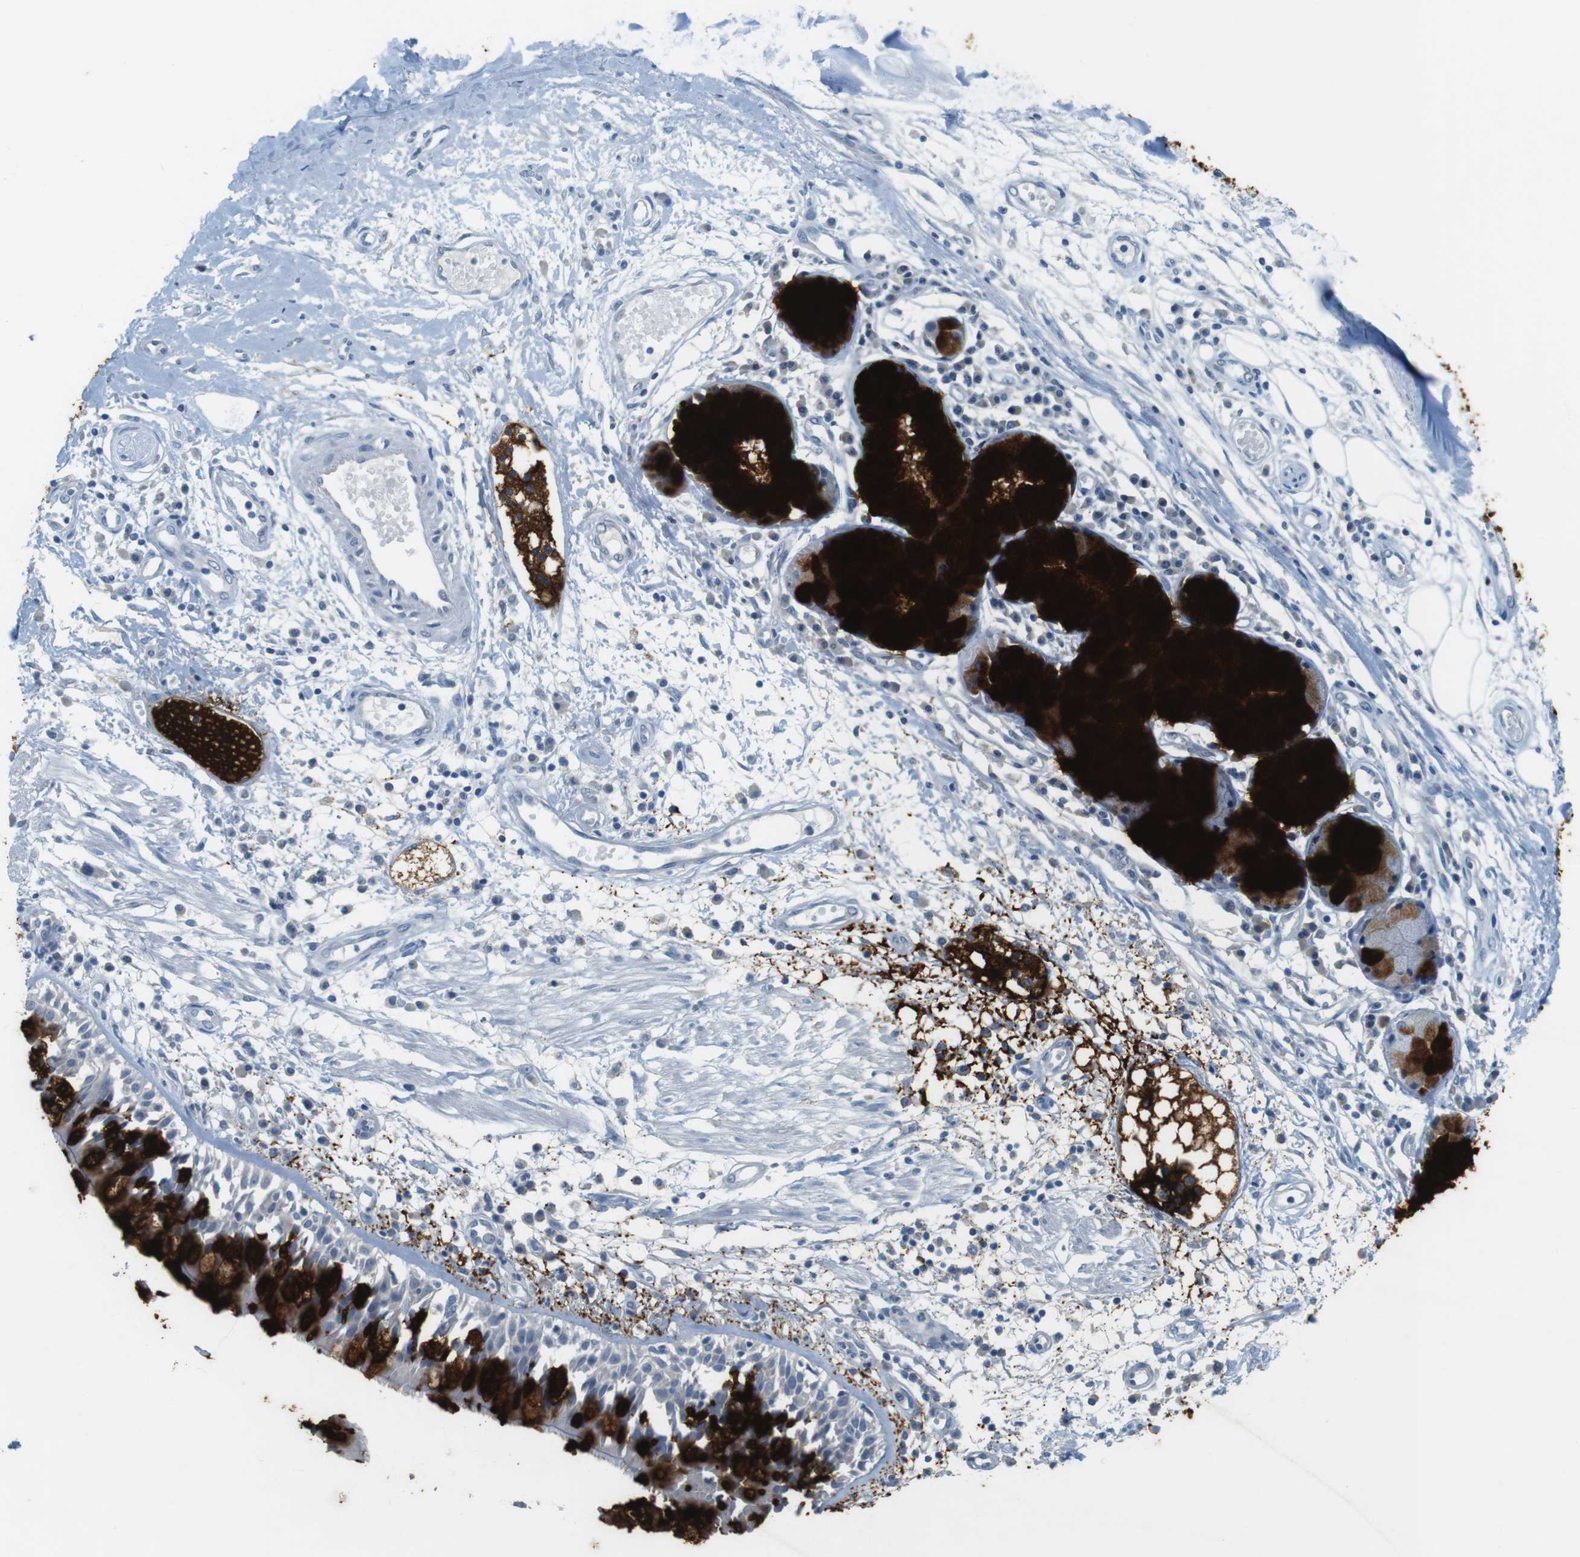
{"staining": {"intensity": "negative", "quantity": "none", "location": "none"}, "tissue": "adipose tissue", "cell_type": "Adipocytes", "image_type": "normal", "snomed": [{"axis": "morphology", "description": "Normal tissue, NOS"}, {"axis": "morphology", "description": "Adenocarcinoma, NOS"}, {"axis": "topography", "description": "Cartilage tissue"}, {"axis": "topography", "description": "Bronchus"}, {"axis": "topography", "description": "Lung"}], "caption": "Photomicrograph shows no significant protein positivity in adipocytes of benign adipose tissue. (Brightfield microscopy of DAB (3,3'-diaminobenzidine) IHC at high magnification).", "gene": "MUC5B", "patient": {"sex": "female", "age": 67}}